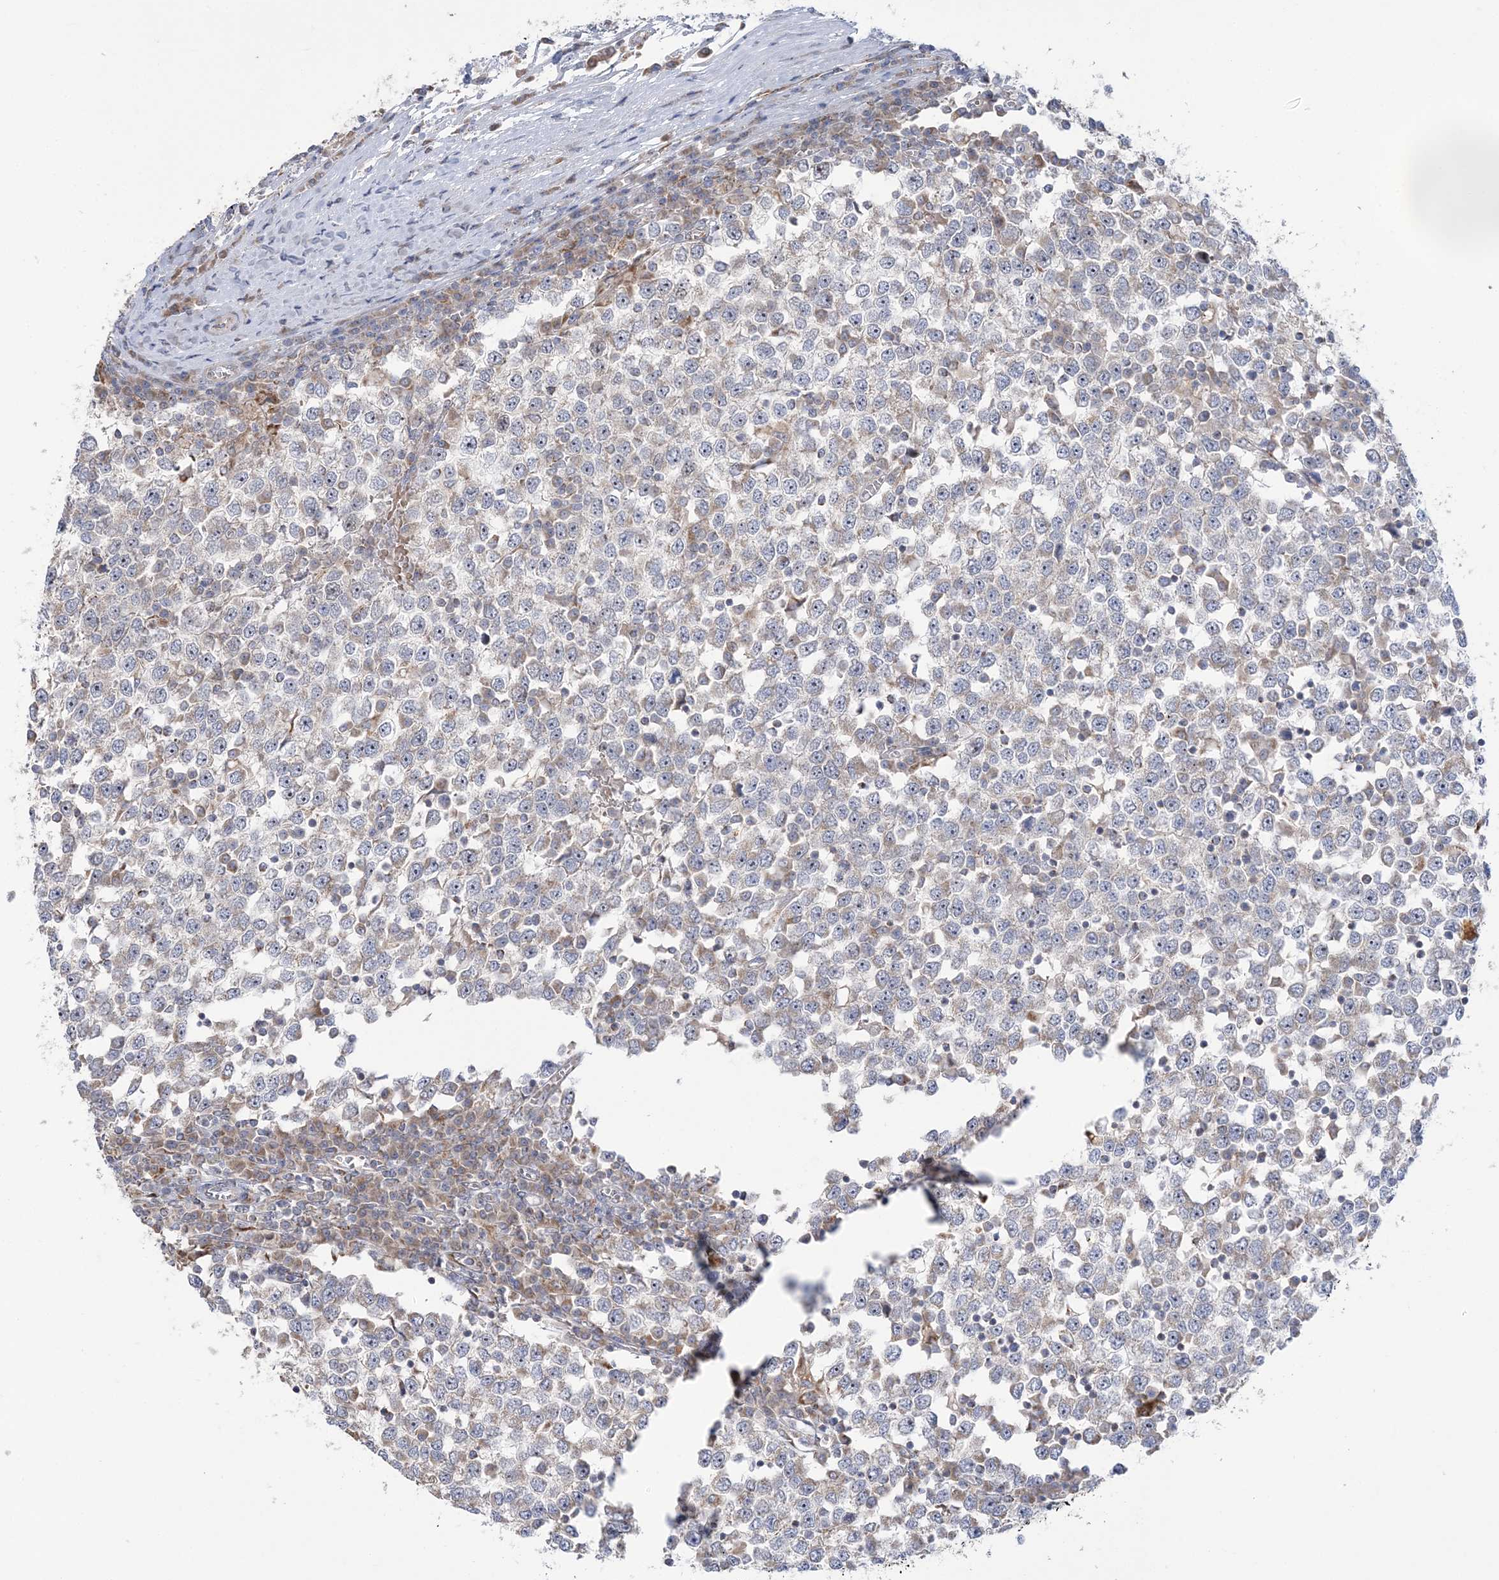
{"staining": {"intensity": "weak", "quantity": "<25%", "location": "cytoplasmic/membranous"}, "tissue": "testis cancer", "cell_type": "Tumor cells", "image_type": "cancer", "snomed": [{"axis": "morphology", "description": "Seminoma, NOS"}, {"axis": "topography", "description": "Testis"}], "caption": "There is no significant expression in tumor cells of testis cancer.", "gene": "MMADHC", "patient": {"sex": "male", "age": 65}}